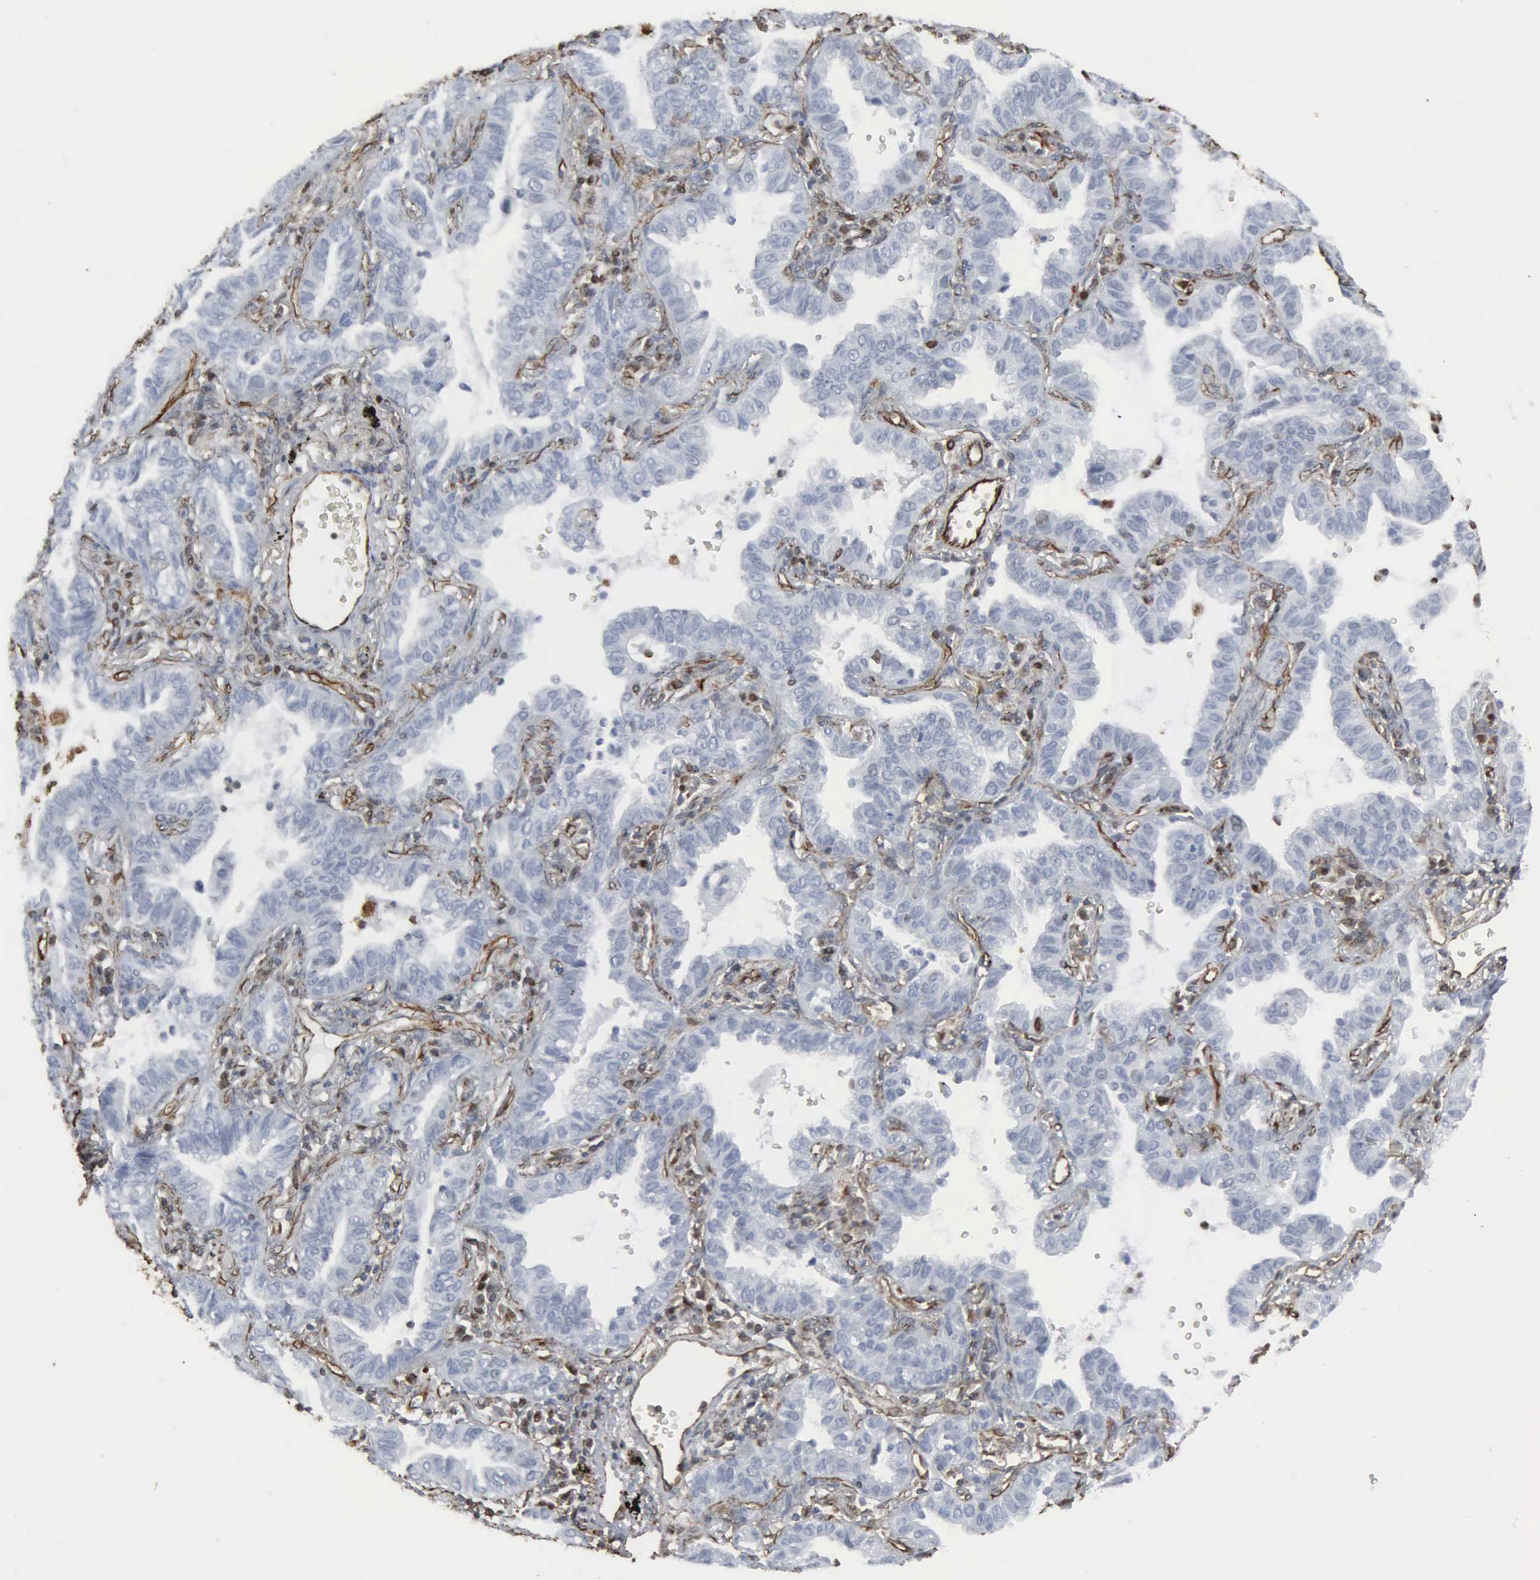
{"staining": {"intensity": "moderate", "quantity": "<25%", "location": "nuclear"}, "tissue": "lung cancer", "cell_type": "Tumor cells", "image_type": "cancer", "snomed": [{"axis": "morphology", "description": "Adenocarcinoma, NOS"}, {"axis": "topography", "description": "Lung"}], "caption": "A high-resolution histopathology image shows immunohistochemistry staining of adenocarcinoma (lung), which reveals moderate nuclear expression in approximately <25% of tumor cells. (Stains: DAB in brown, nuclei in blue, Microscopy: brightfield microscopy at high magnification).", "gene": "CCNE1", "patient": {"sex": "female", "age": 50}}